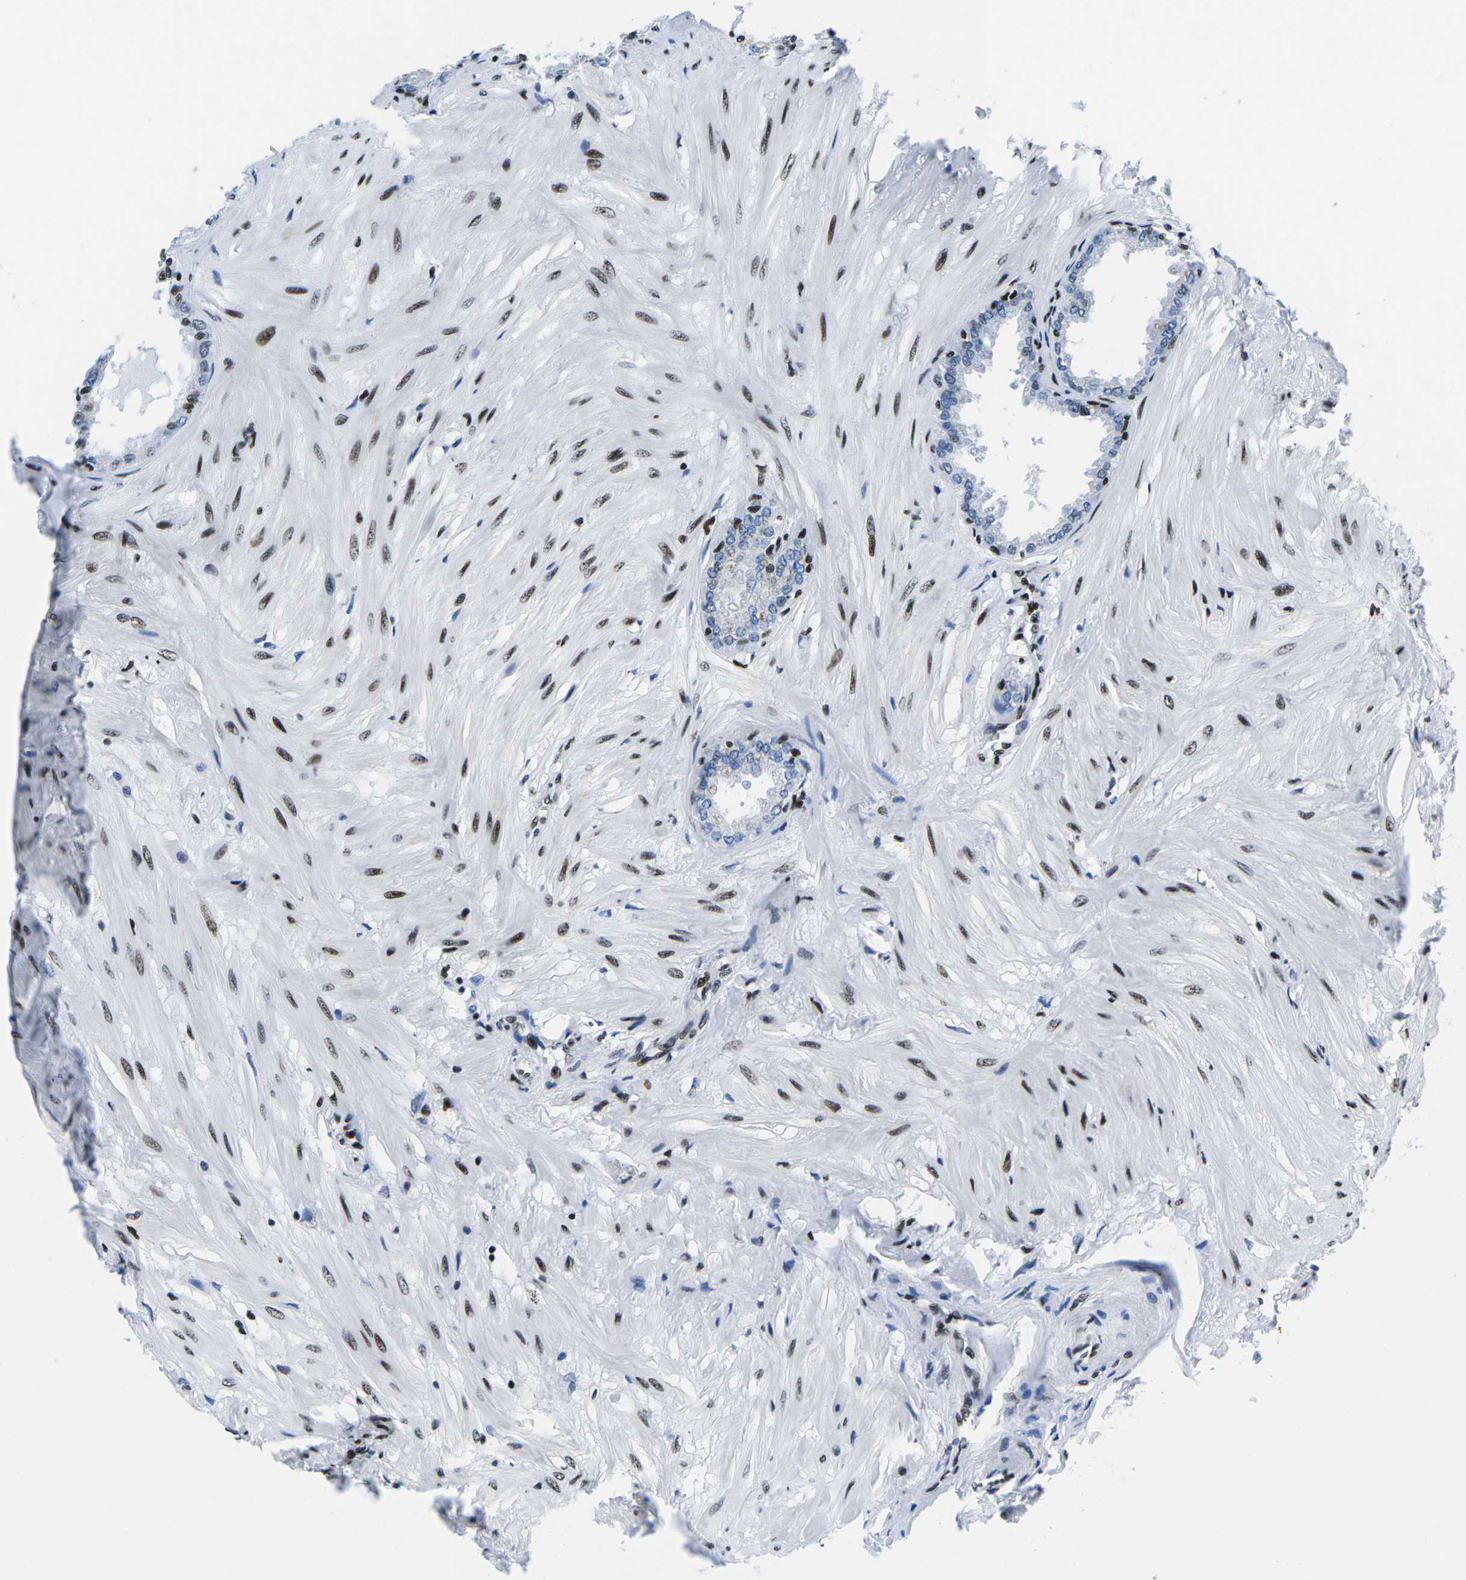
{"staining": {"intensity": "strong", "quantity": "25%-75%", "location": "nuclear"}, "tissue": "seminal vesicle", "cell_type": "Glandular cells", "image_type": "normal", "snomed": [{"axis": "morphology", "description": "Normal tissue, NOS"}, {"axis": "topography", "description": "Seminal veicle"}], "caption": "This photomicrograph reveals immunohistochemistry staining of normal seminal vesicle, with high strong nuclear positivity in about 25%-75% of glandular cells.", "gene": "ATF1", "patient": {"sex": "male", "age": 46}}